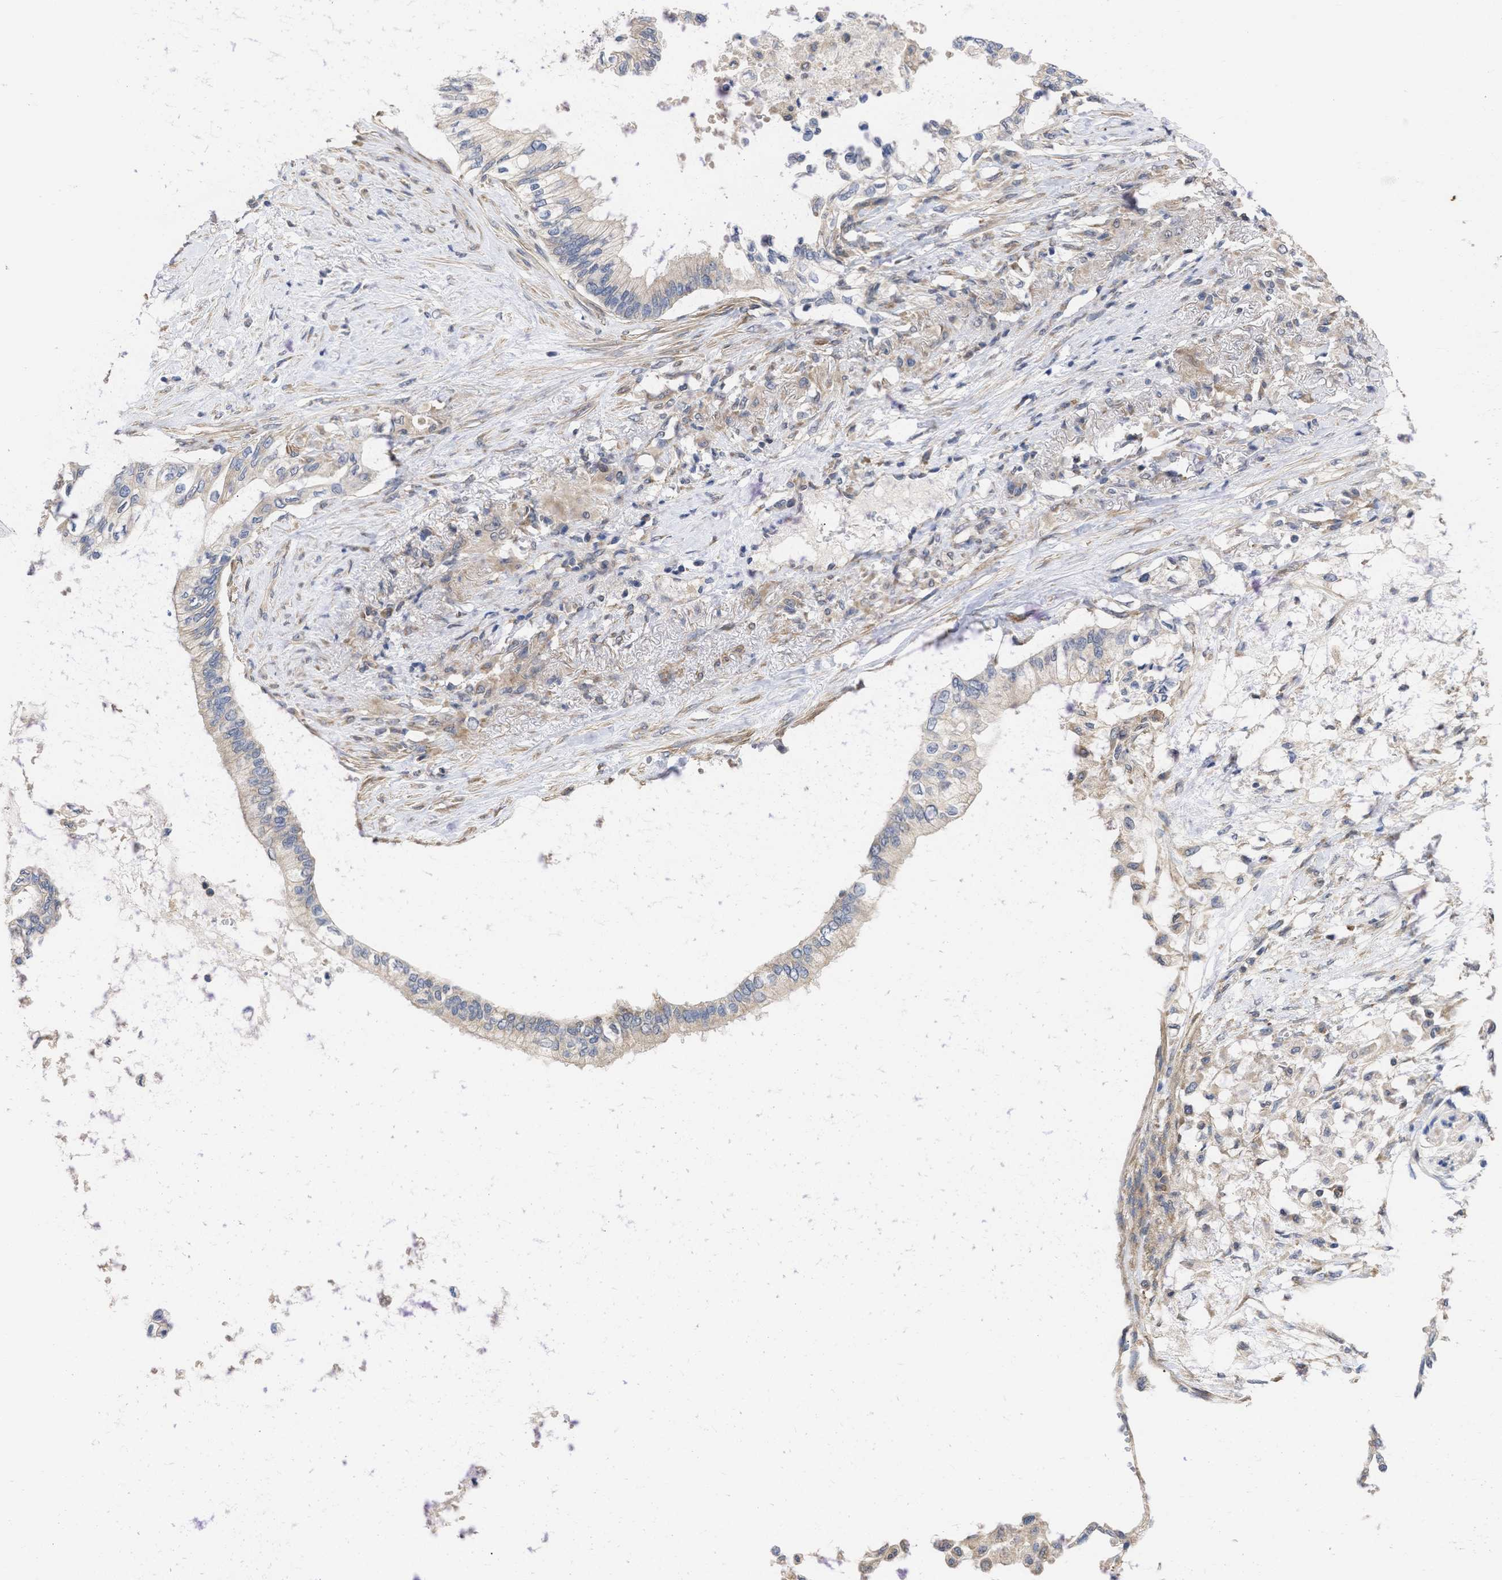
{"staining": {"intensity": "weak", "quantity": ">75%", "location": "cytoplasmic/membranous"}, "tissue": "pancreatic cancer", "cell_type": "Tumor cells", "image_type": "cancer", "snomed": [{"axis": "morphology", "description": "Normal tissue, NOS"}, {"axis": "morphology", "description": "Adenocarcinoma, NOS"}, {"axis": "topography", "description": "Pancreas"}, {"axis": "topography", "description": "Duodenum"}], "caption": "Immunohistochemical staining of human pancreatic adenocarcinoma shows weak cytoplasmic/membranous protein expression in about >75% of tumor cells.", "gene": "MAP2K3", "patient": {"sex": "female", "age": 60}}